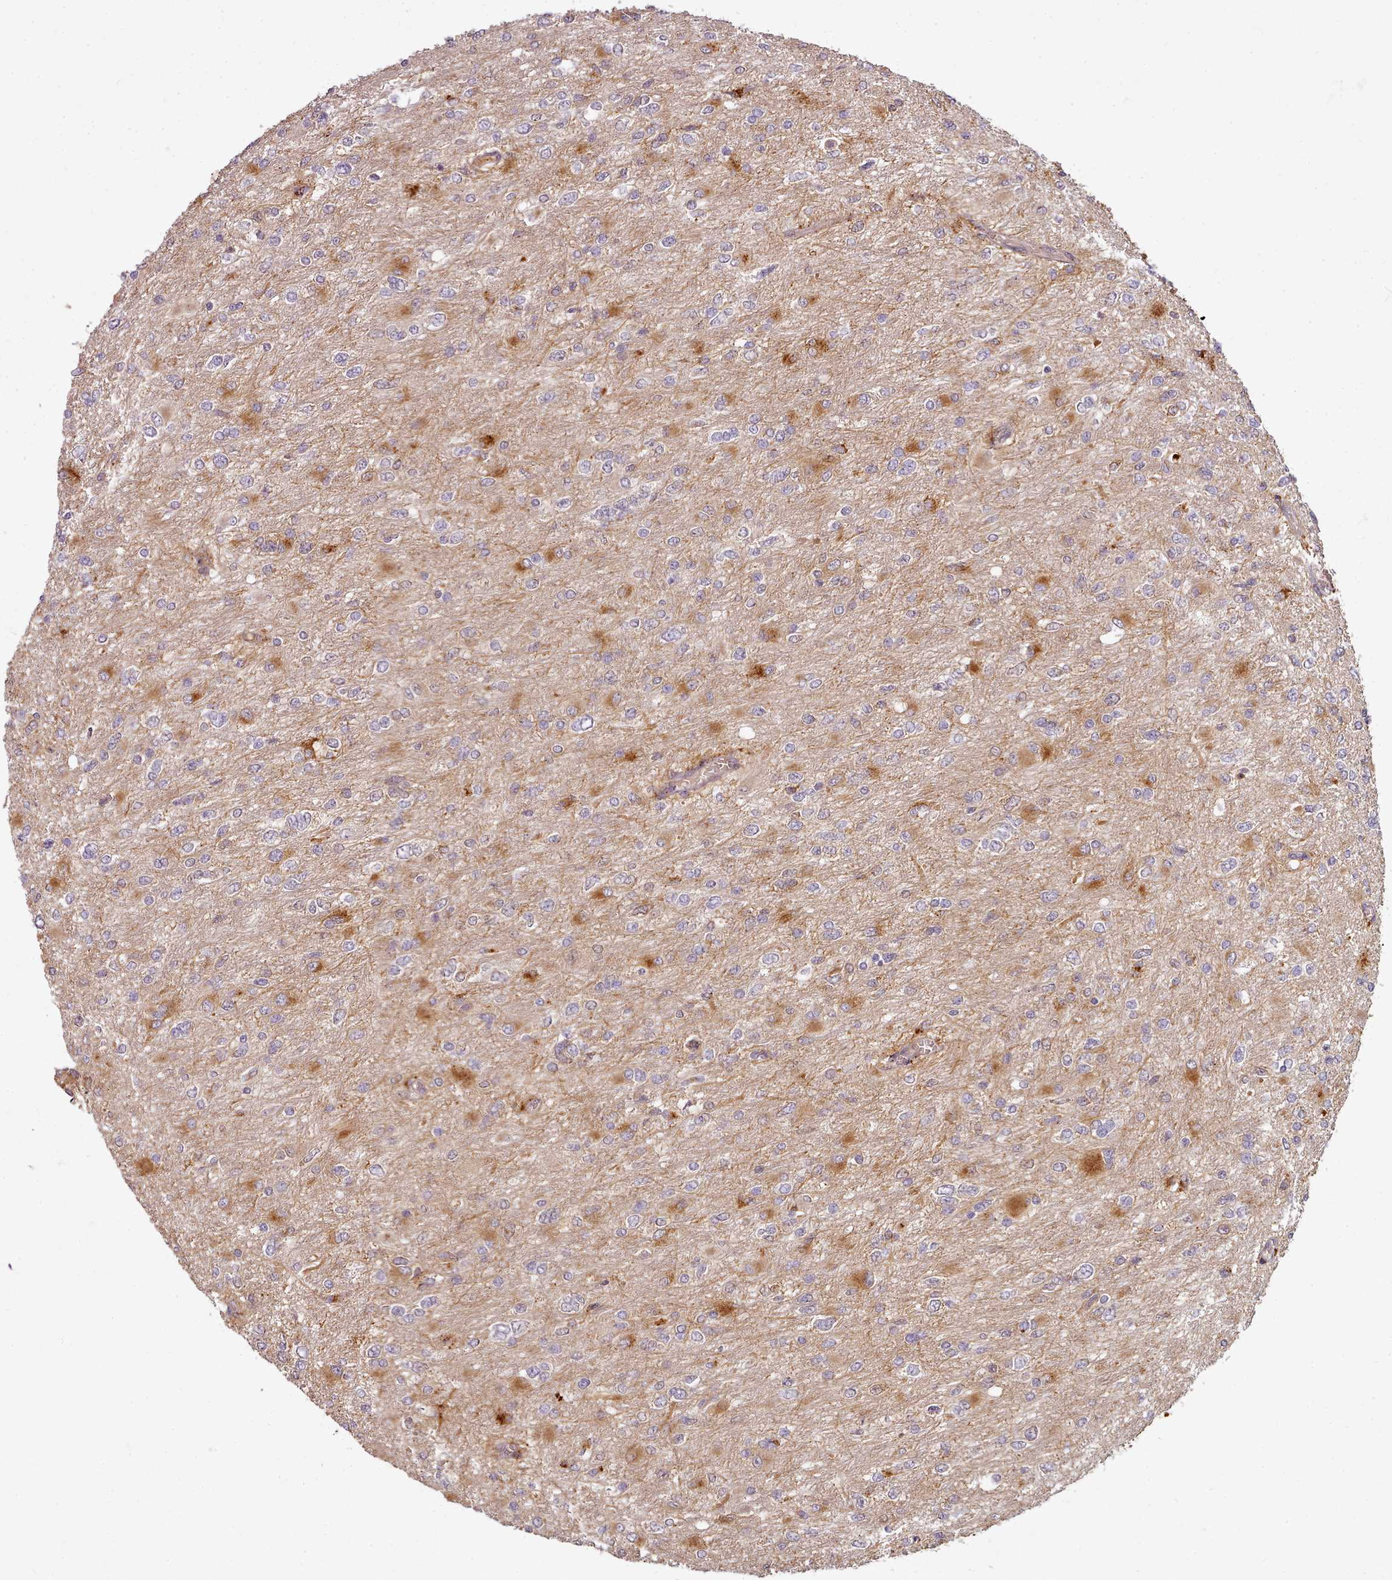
{"staining": {"intensity": "moderate", "quantity": "<25%", "location": "cytoplasmic/membranous,nuclear"}, "tissue": "glioma", "cell_type": "Tumor cells", "image_type": "cancer", "snomed": [{"axis": "morphology", "description": "Glioma, malignant, High grade"}, {"axis": "topography", "description": "Cerebral cortex"}], "caption": "This photomicrograph demonstrates high-grade glioma (malignant) stained with IHC to label a protein in brown. The cytoplasmic/membranous and nuclear of tumor cells show moderate positivity for the protein. Nuclei are counter-stained blue.", "gene": "C1QTNF5", "patient": {"sex": "female", "age": 36}}